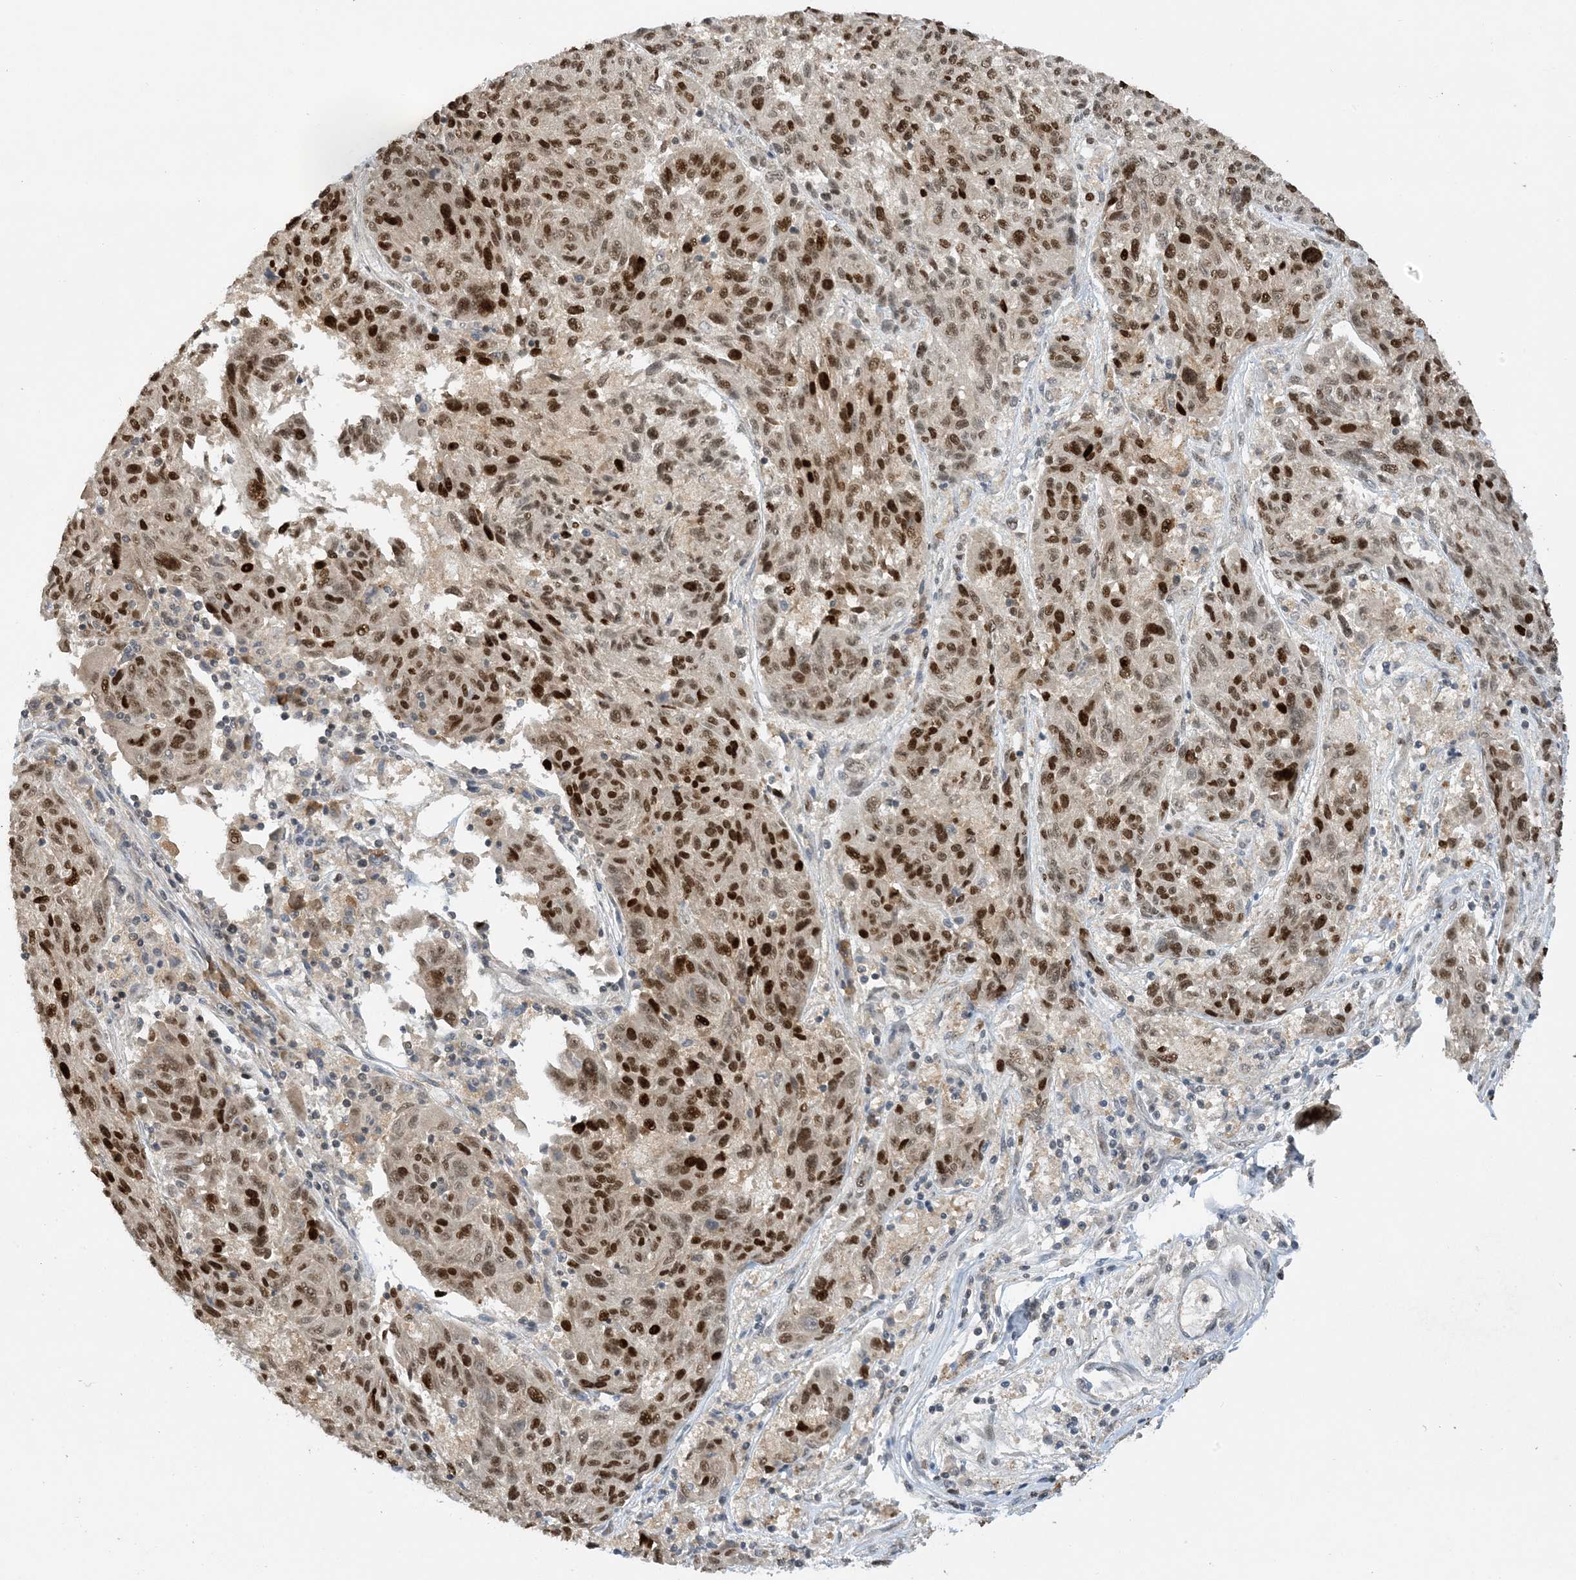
{"staining": {"intensity": "strong", "quantity": ">75%", "location": "nuclear"}, "tissue": "melanoma", "cell_type": "Tumor cells", "image_type": "cancer", "snomed": [{"axis": "morphology", "description": "Malignant melanoma, NOS"}, {"axis": "topography", "description": "Skin"}], "caption": "Immunohistochemical staining of malignant melanoma demonstrates strong nuclear protein staining in about >75% of tumor cells.", "gene": "ACYP2", "patient": {"sex": "male", "age": 53}}